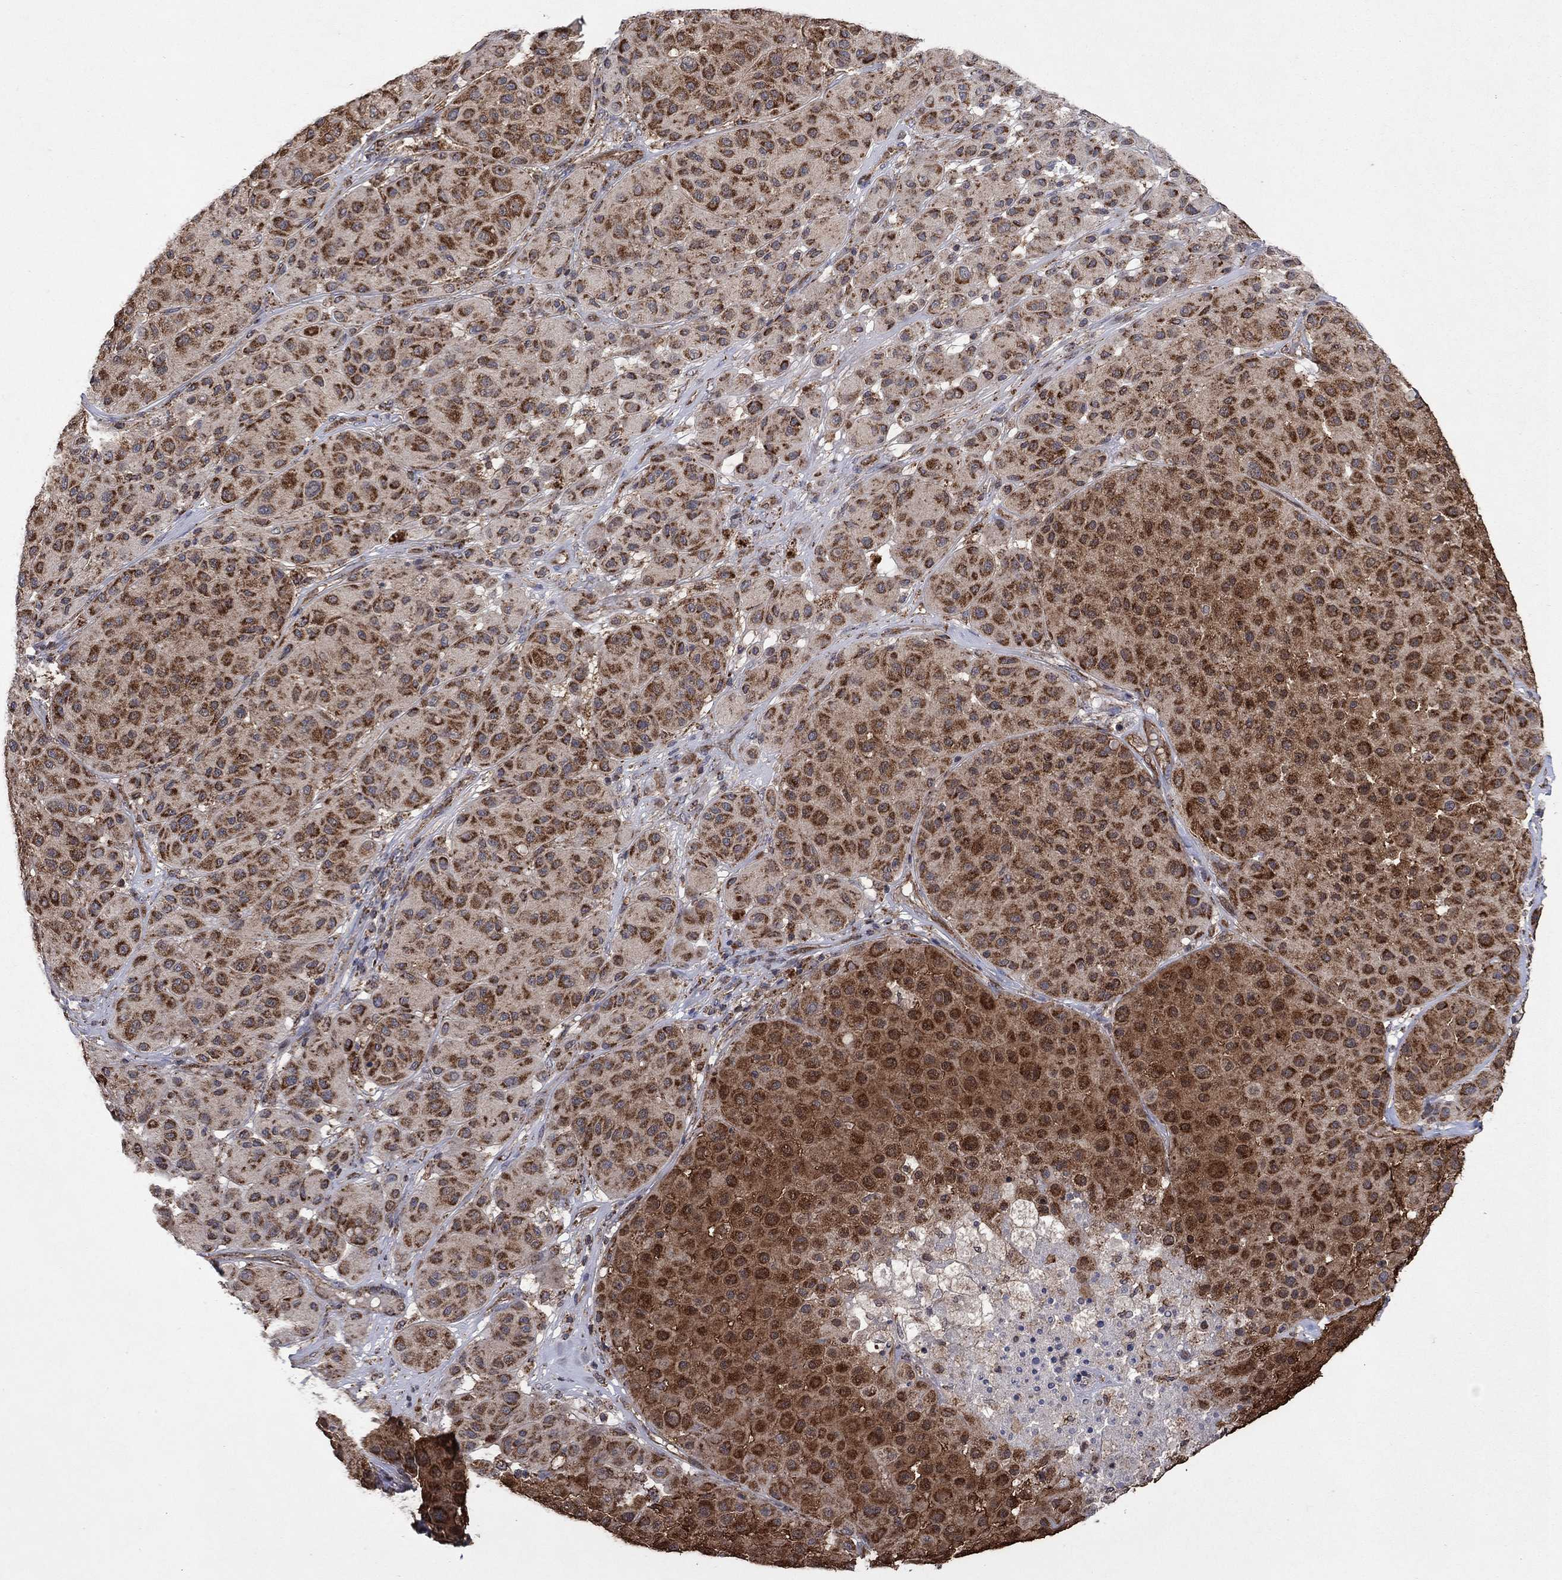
{"staining": {"intensity": "strong", "quantity": ">75%", "location": "cytoplasmic/membranous"}, "tissue": "melanoma", "cell_type": "Tumor cells", "image_type": "cancer", "snomed": [{"axis": "morphology", "description": "Malignant melanoma, Metastatic site"}, {"axis": "topography", "description": "Smooth muscle"}], "caption": "Malignant melanoma (metastatic site) was stained to show a protein in brown. There is high levels of strong cytoplasmic/membranous expression in about >75% of tumor cells.", "gene": "DPH1", "patient": {"sex": "male", "age": 41}}